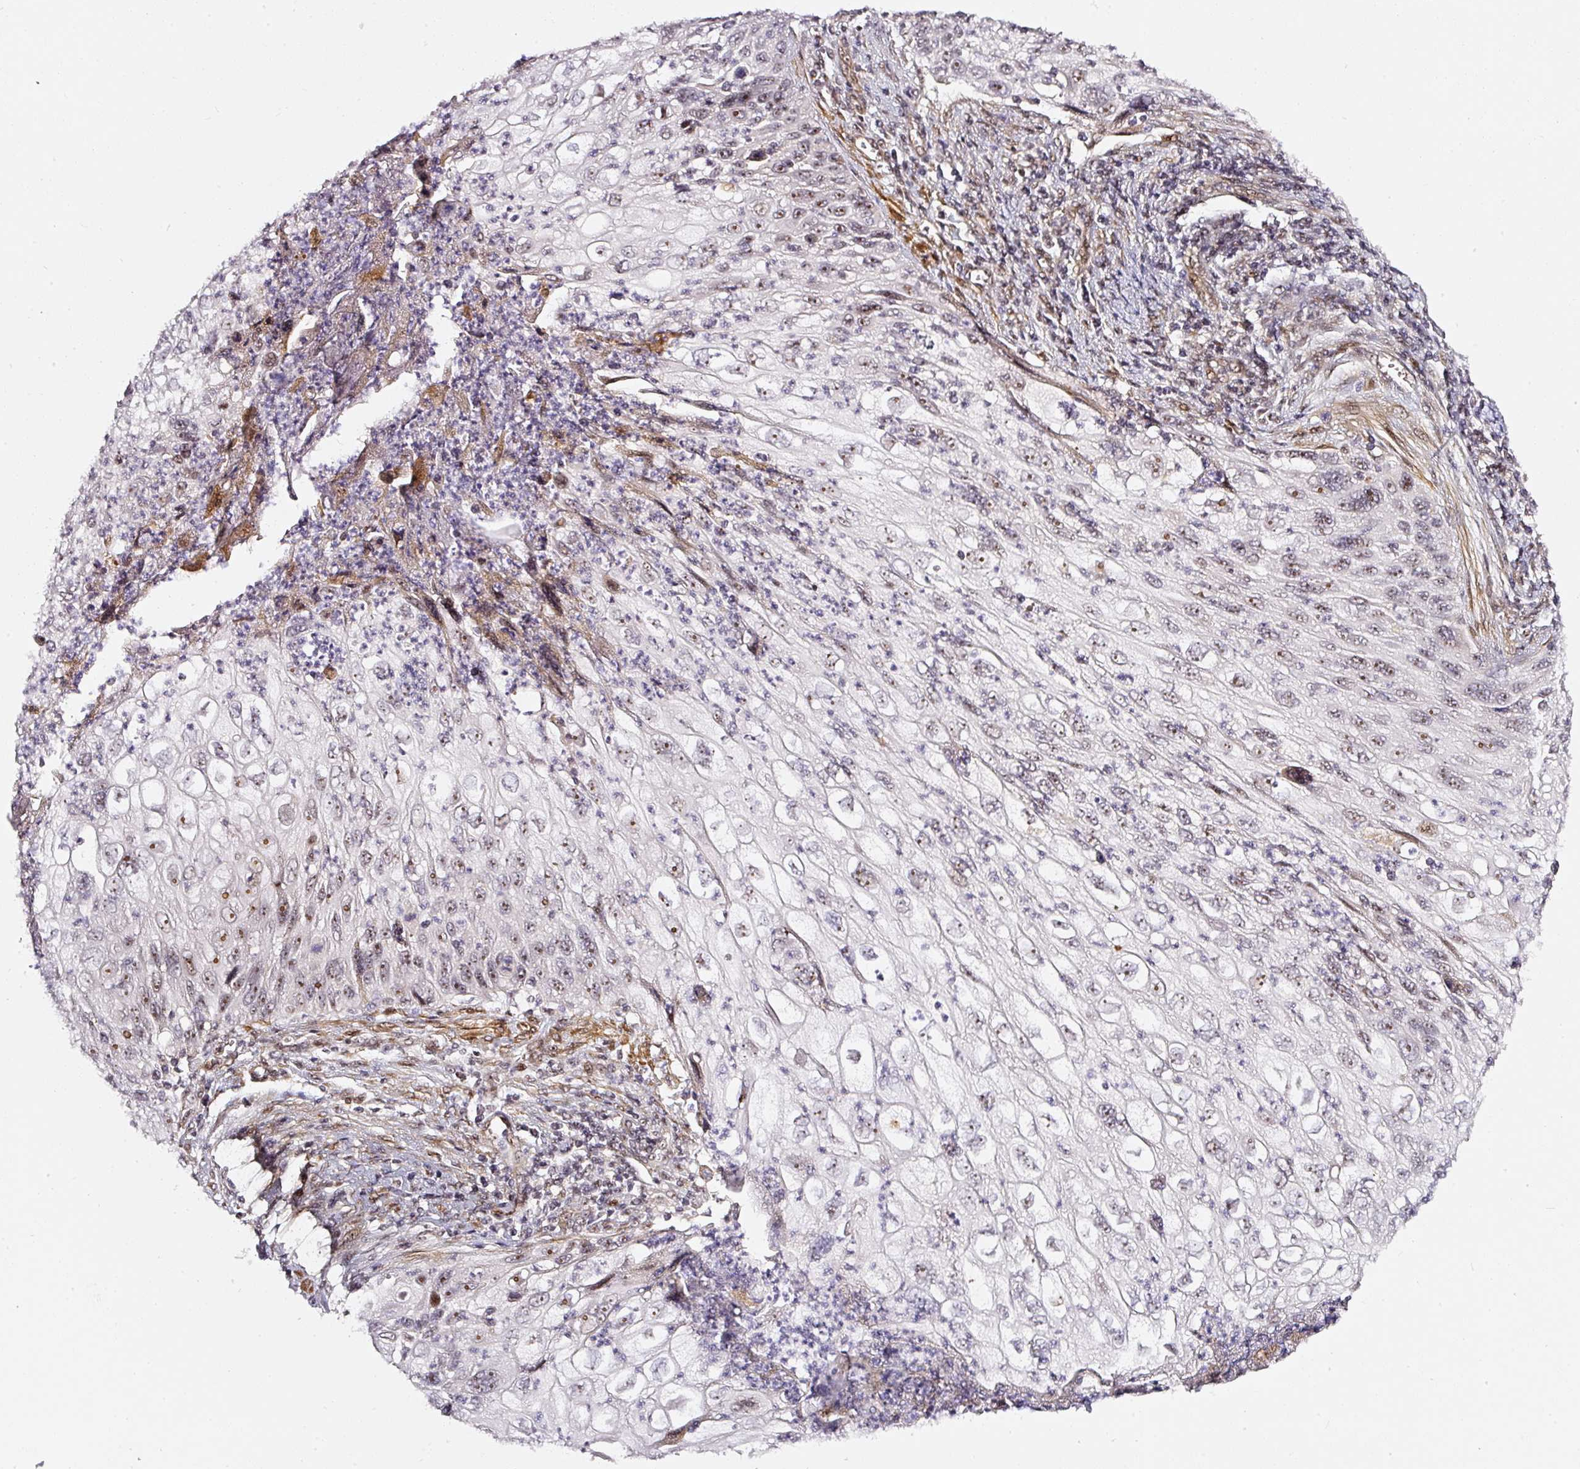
{"staining": {"intensity": "moderate", "quantity": "25%-75%", "location": "nuclear"}, "tissue": "cervical cancer", "cell_type": "Tumor cells", "image_type": "cancer", "snomed": [{"axis": "morphology", "description": "Squamous cell carcinoma, NOS"}, {"axis": "topography", "description": "Cervix"}], "caption": "DAB (3,3'-diaminobenzidine) immunohistochemical staining of human cervical squamous cell carcinoma reveals moderate nuclear protein positivity in about 25%-75% of tumor cells.", "gene": "MXRA8", "patient": {"sex": "female", "age": 70}}